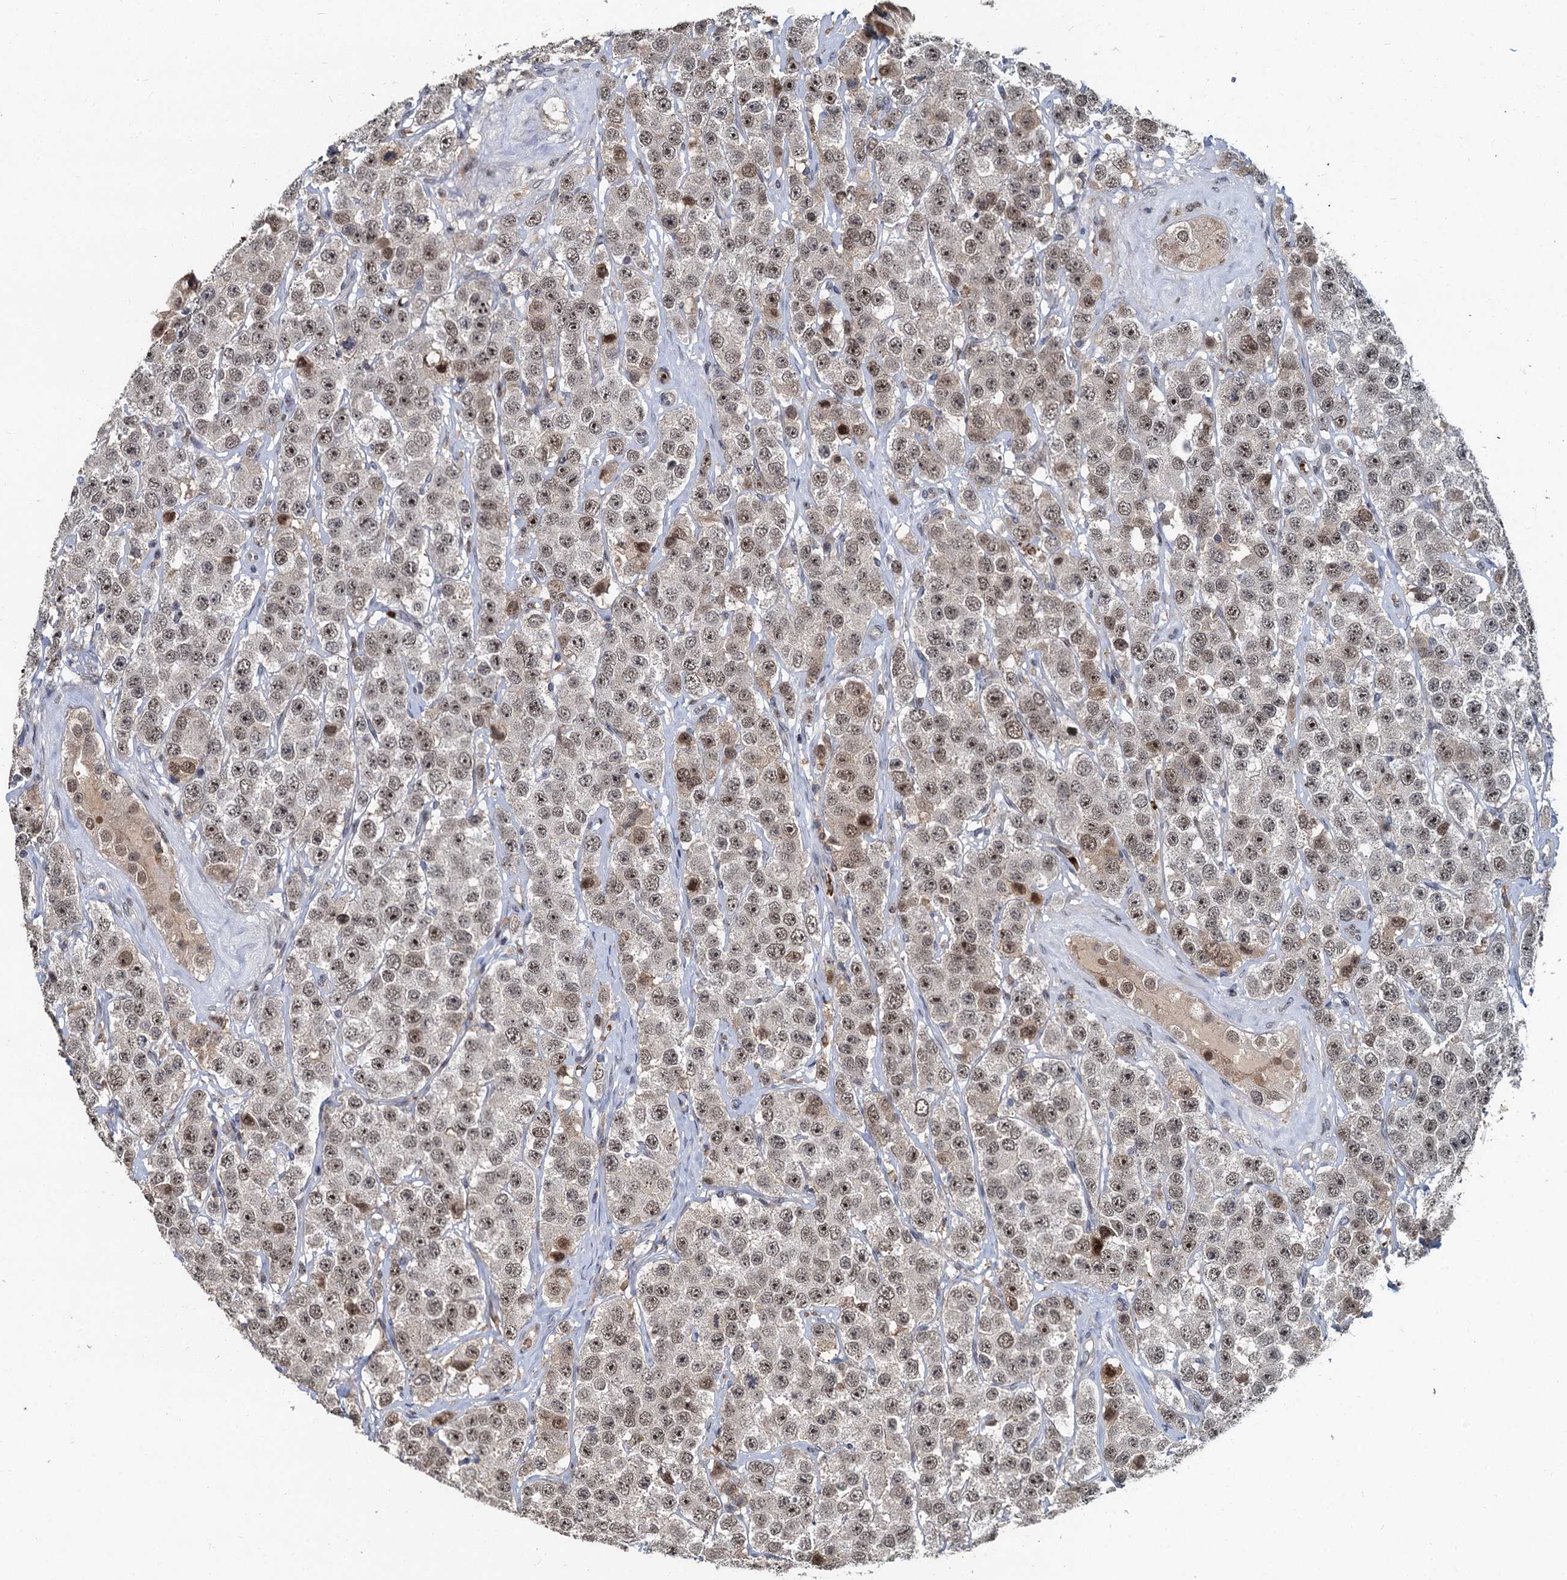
{"staining": {"intensity": "moderate", "quantity": ">75%", "location": "nuclear"}, "tissue": "testis cancer", "cell_type": "Tumor cells", "image_type": "cancer", "snomed": [{"axis": "morphology", "description": "Seminoma, NOS"}, {"axis": "topography", "description": "Testis"}], "caption": "Moderate nuclear positivity for a protein is present in approximately >75% of tumor cells of seminoma (testis) using immunohistochemistry (IHC).", "gene": "FANCI", "patient": {"sex": "male", "age": 28}}